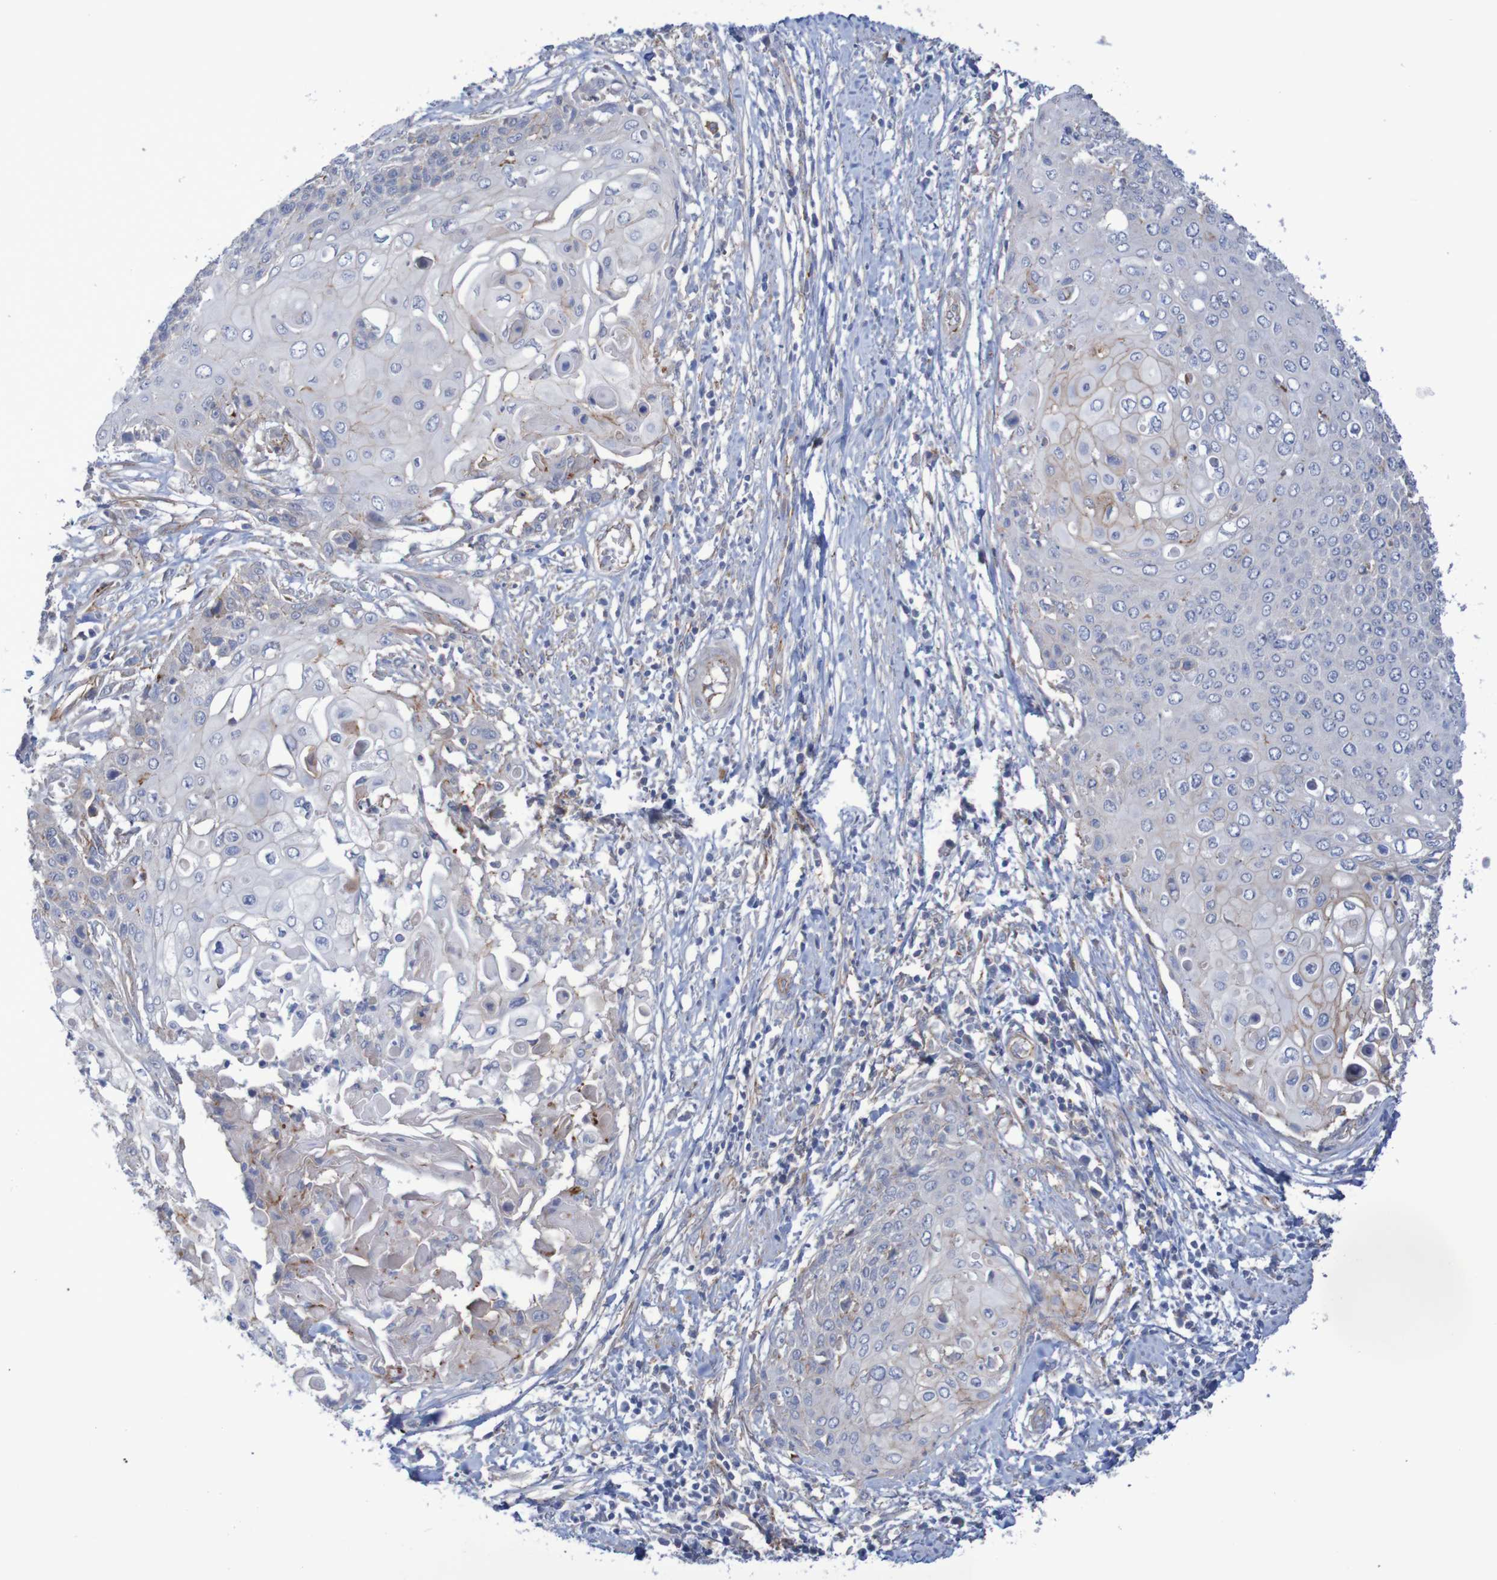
{"staining": {"intensity": "weak", "quantity": "<25%", "location": "cytoplasmic/membranous"}, "tissue": "cervical cancer", "cell_type": "Tumor cells", "image_type": "cancer", "snomed": [{"axis": "morphology", "description": "Squamous cell carcinoma, NOS"}, {"axis": "topography", "description": "Cervix"}], "caption": "Tumor cells are negative for brown protein staining in squamous cell carcinoma (cervical).", "gene": "NECTIN2", "patient": {"sex": "female", "age": 39}}